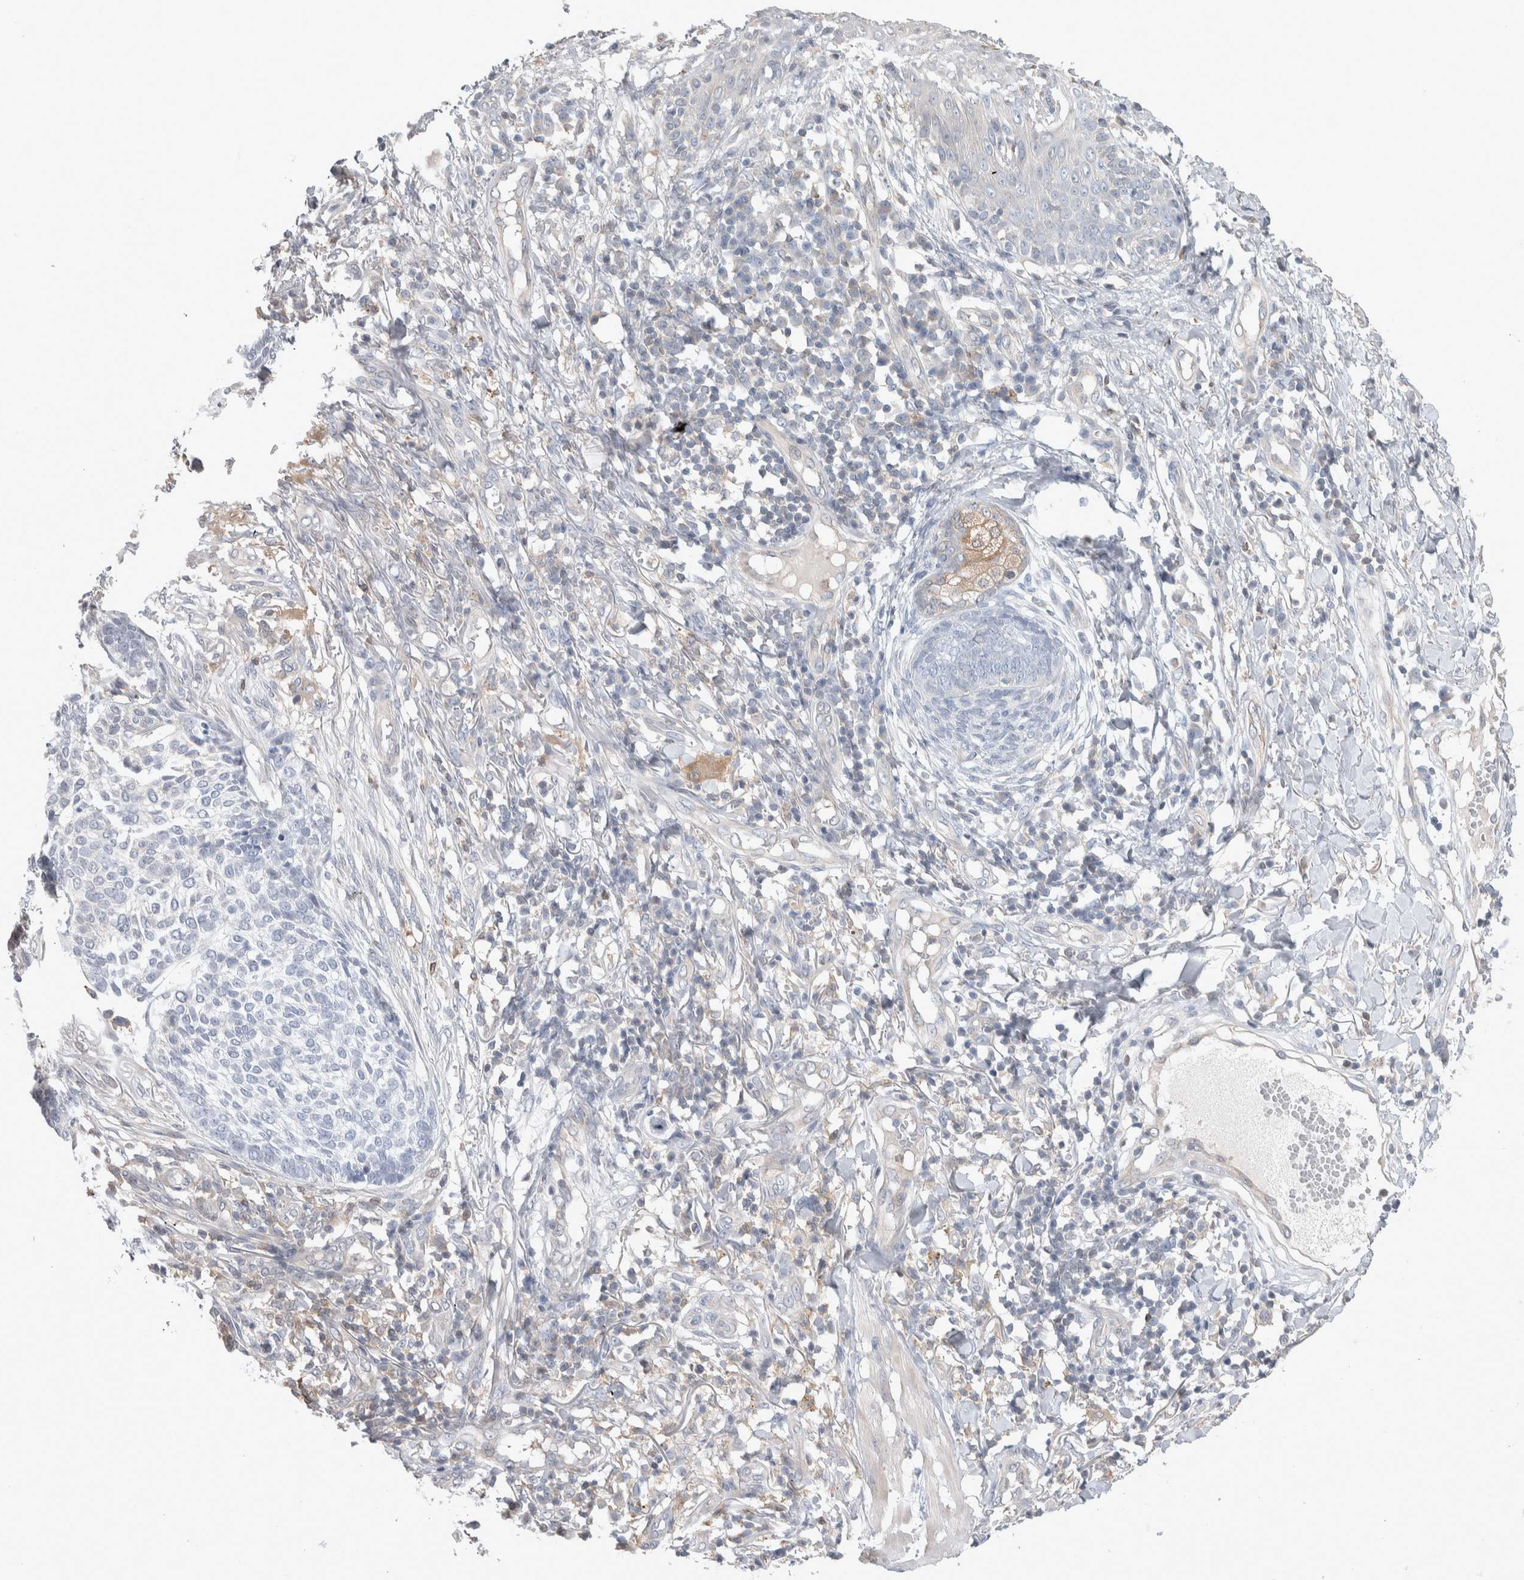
{"staining": {"intensity": "negative", "quantity": "none", "location": "none"}, "tissue": "skin cancer", "cell_type": "Tumor cells", "image_type": "cancer", "snomed": [{"axis": "morphology", "description": "Basal cell carcinoma"}, {"axis": "topography", "description": "Skin"}], "caption": "Immunohistochemistry histopathology image of neoplastic tissue: human basal cell carcinoma (skin) stained with DAB (3,3'-diaminobenzidine) demonstrates no significant protein positivity in tumor cells.", "gene": "HTATIP2", "patient": {"sex": "female", "age": 64}}